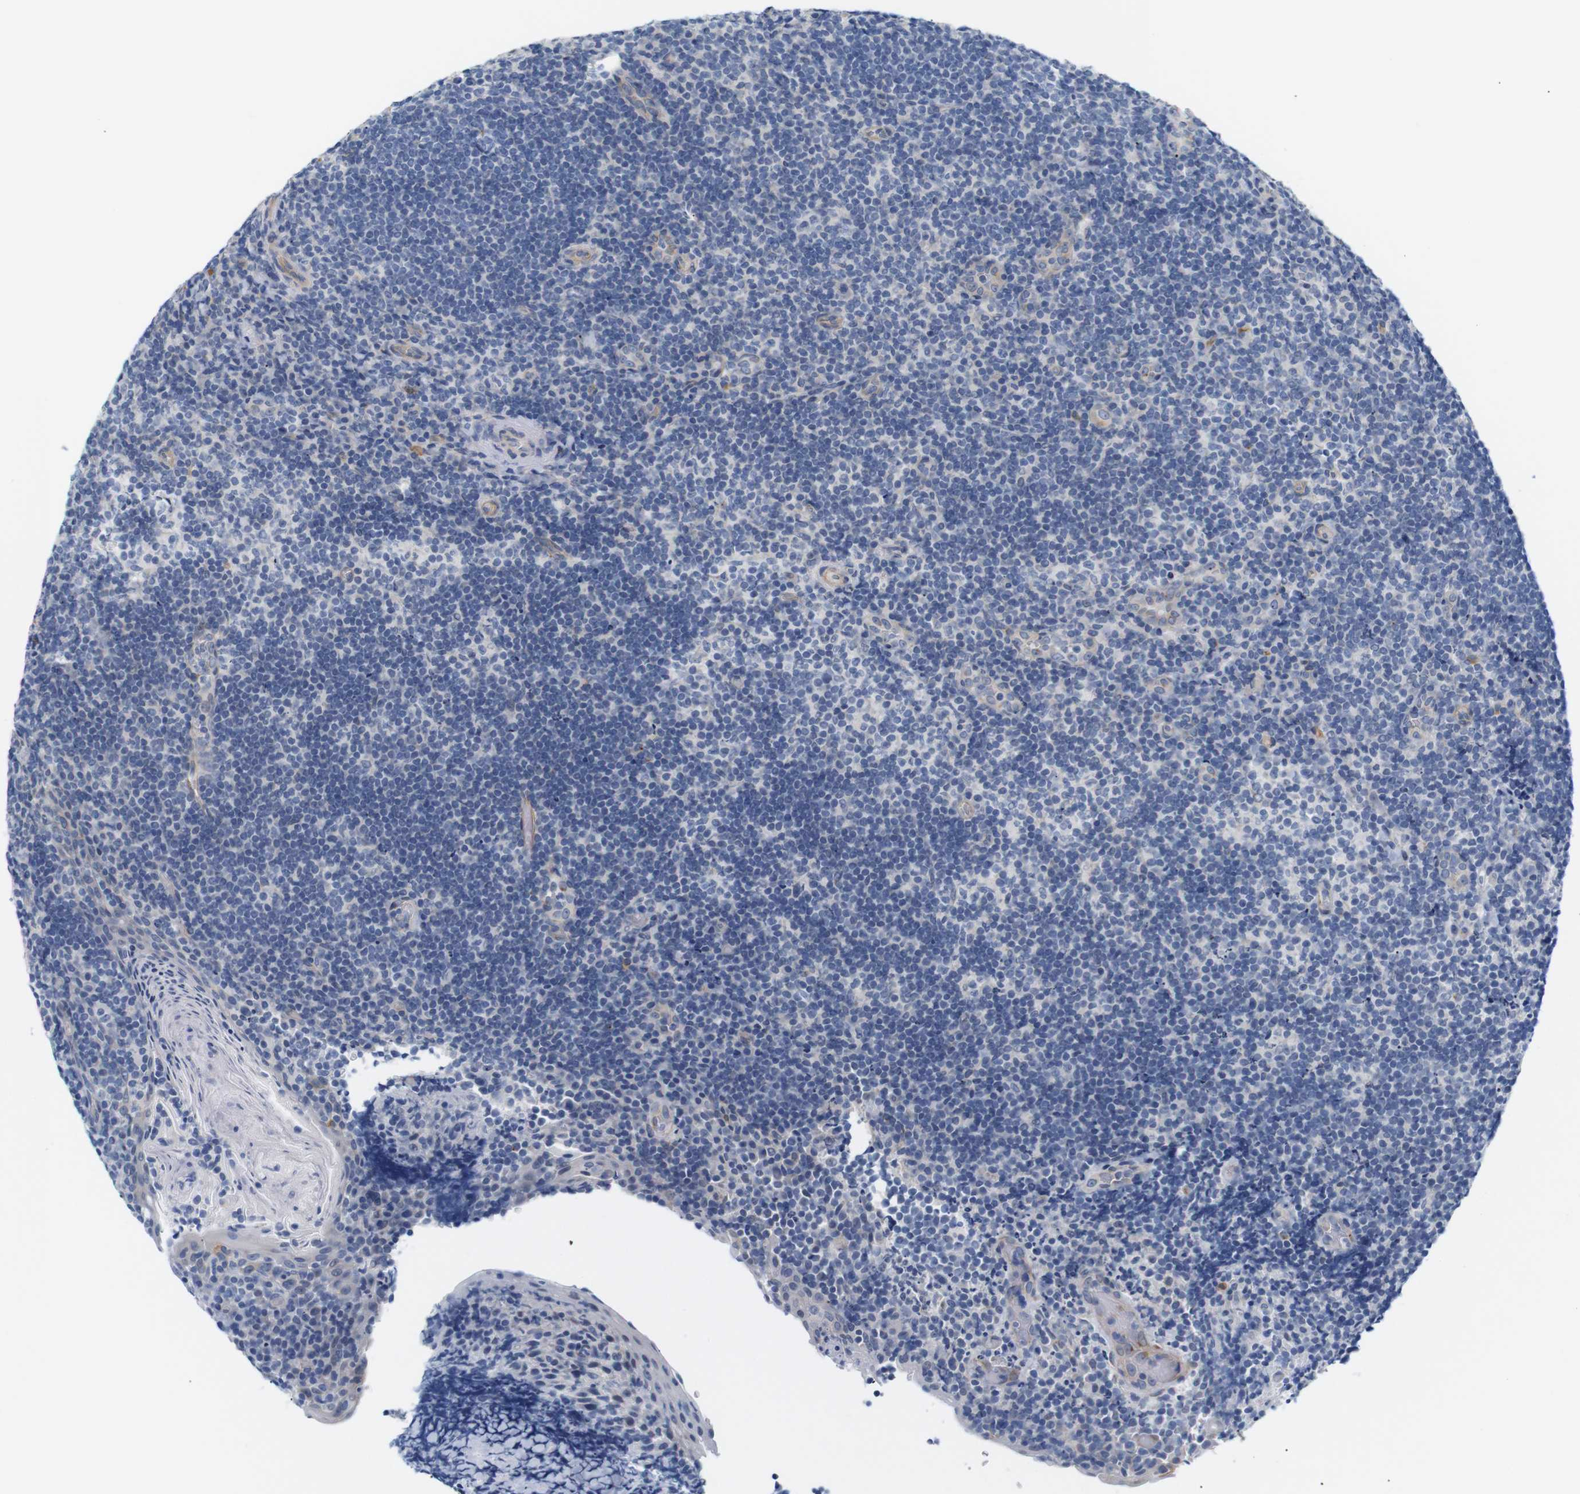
{"staining": {"intensity": "negative", "quantity": "none", "location": "none"}, "tissue": "tonsil", "cell_type": "Germinal center cells", "image_type": "normal", "snomed": [{"axis": "morphology", "description": "Normal tissue, NOS"}, {"axis": "topography", "description": "Tonsil"}], "caption": "High power microscopy photomicrograph of an immunohistochemistry photomicrograph of normal tonsil, revealing no significant staining in germinal center cells.", "gene": "STMN3", "patient": {"sex": "male", "age": 37}}